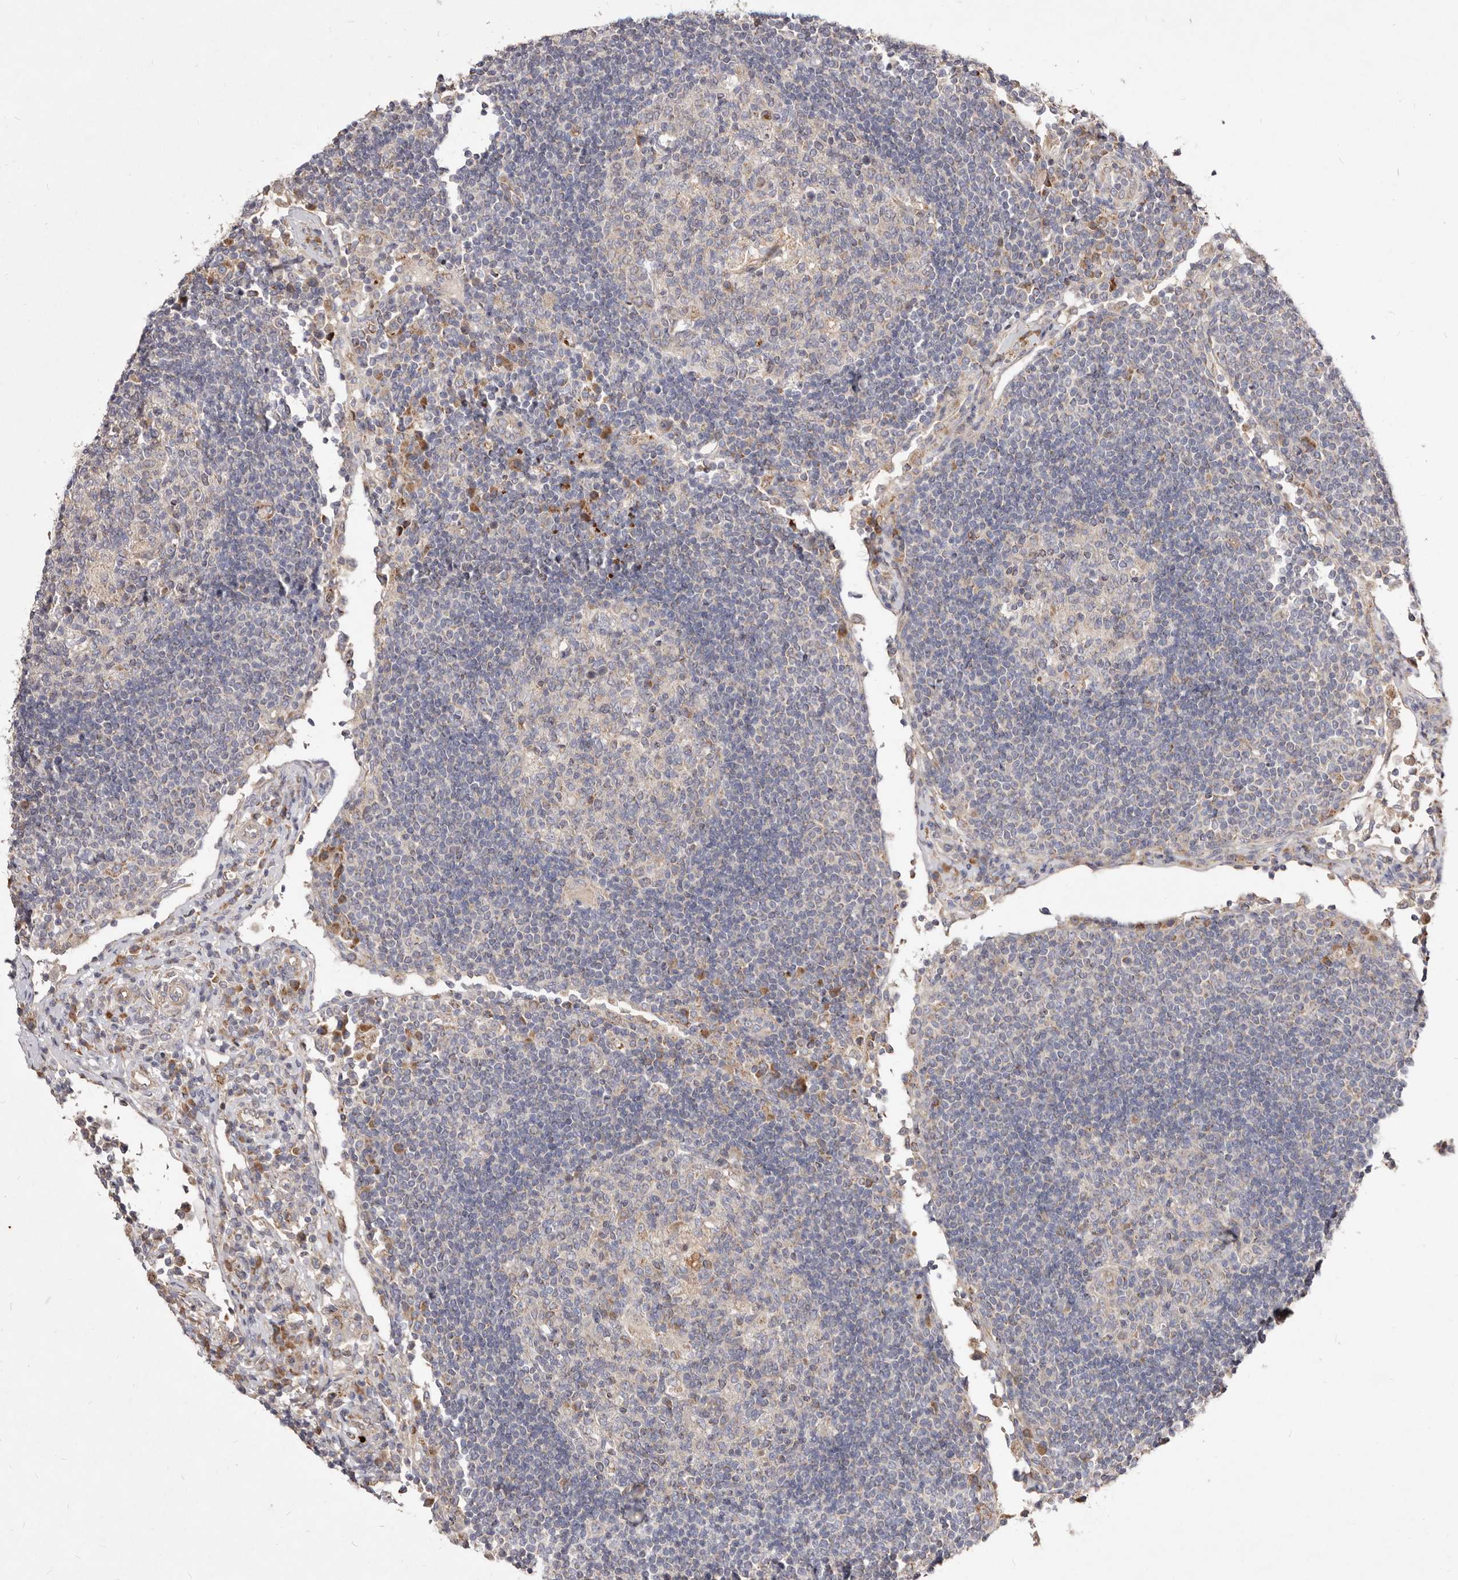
{"staining": {"intensity": "weak", "quantity": "<25%", "location": "cytoplasmic/membranous"}, "tissue": "lymph node", "cell_type": "Germinal center cells", "image_type": "normal", "snomed": [{"axis": "morphology", "description": "Normal tissue, NOS"}, {"axis": "topography", "description": "Lymph node"}], "caption": "The IHC histopathology image has no significant positivity in germinal center cells of lymph node. (Immunohistochemistry (ihc), brightfield microscopy, high magnification).", "gene": "SLC25A20", "patient": {"sex": "female", "age": 53}}